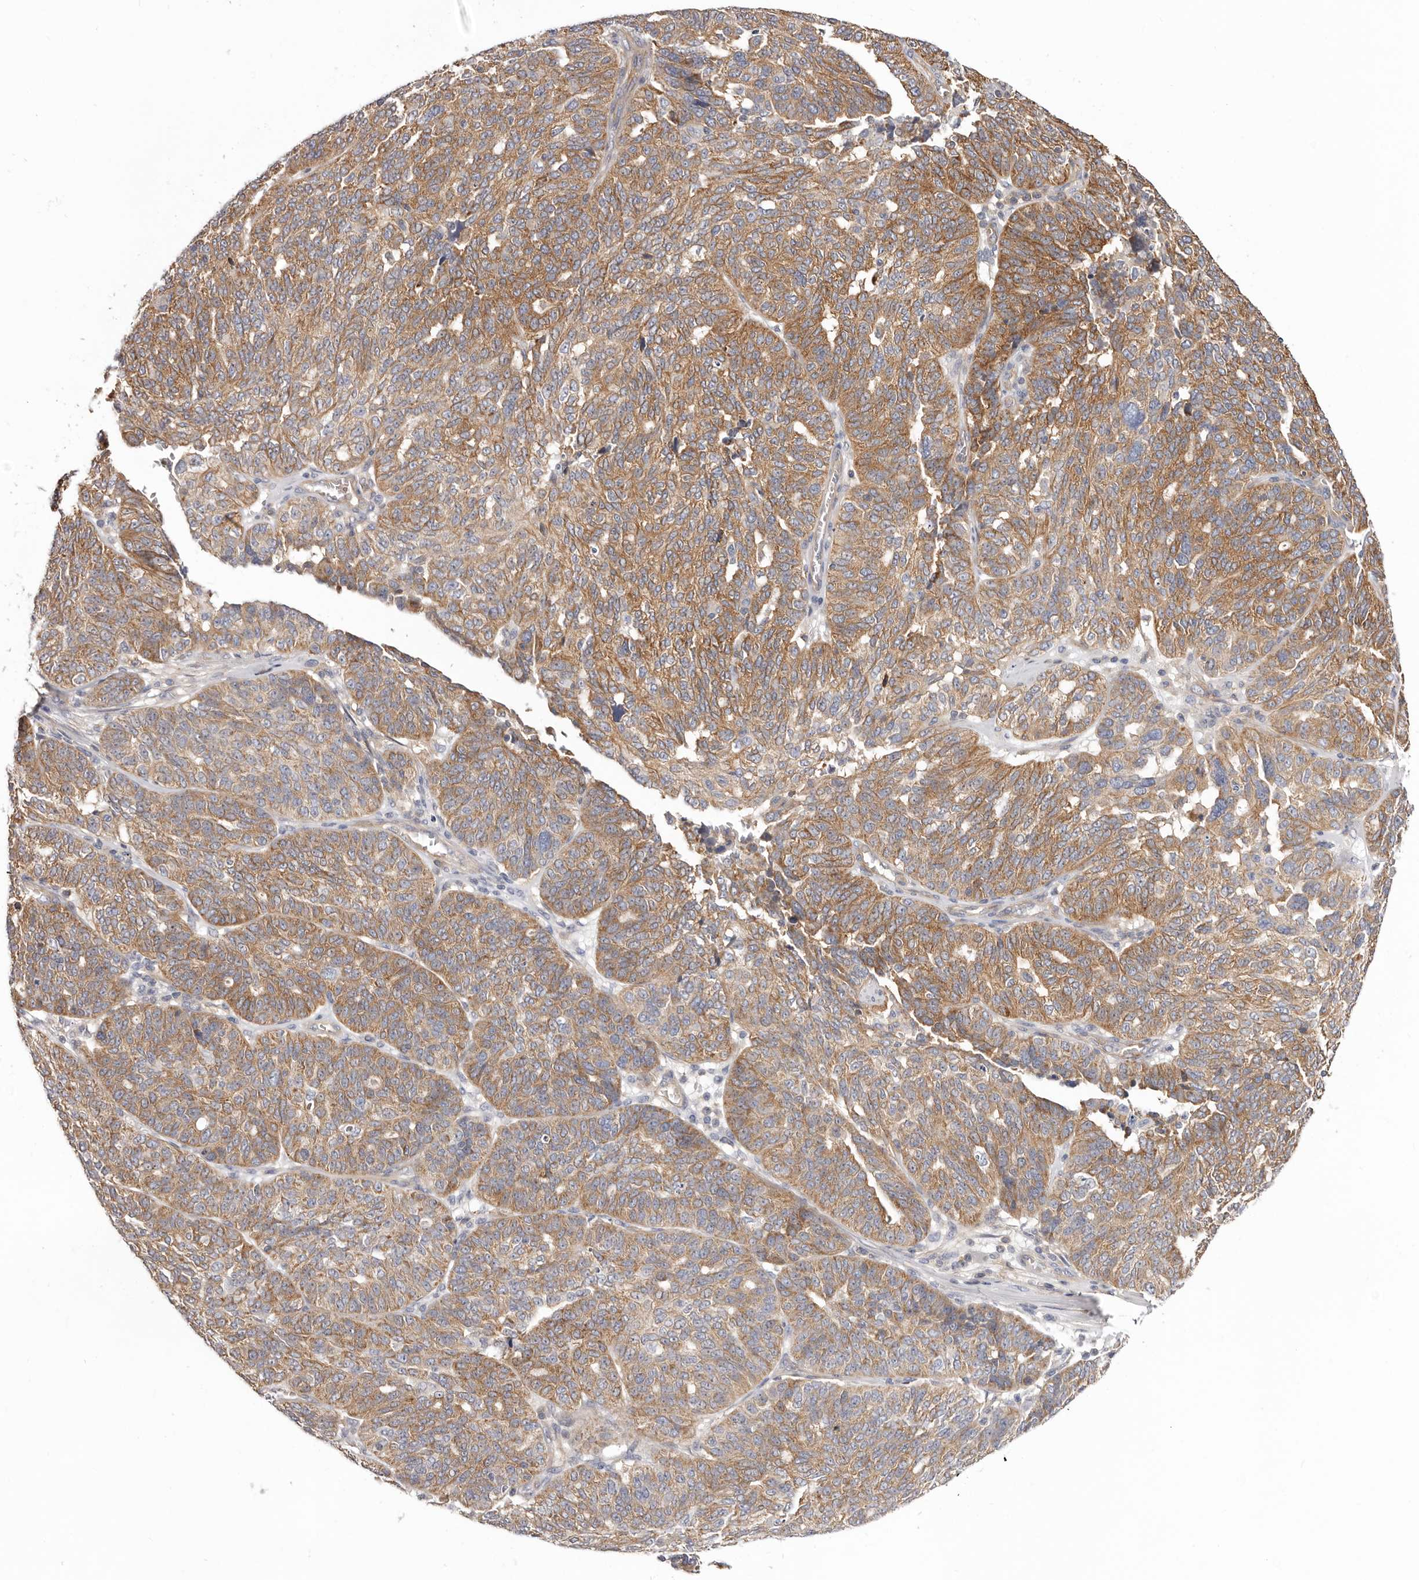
{"staining": {"intensity": "moderate", "quantity": ">75%", "location": "cytoplasmic/membranous"}, "tissue": "ovarian cancer", "cell_type": "Tumor cells", "image_type": "cancer", "snomed": [{"axis": "morphology", "description": "Cystadenocarcinoma, serous, NOS"}, {"axis": "topography", "description": "Ovary"}], "caption": "An image of ovarian cancer stained for a protein reveals moderate cytoplasmic/membranous brown staining in tumor cells.", "gene": "DMRT2", "patient": {"sex": "female", "age": 59}}